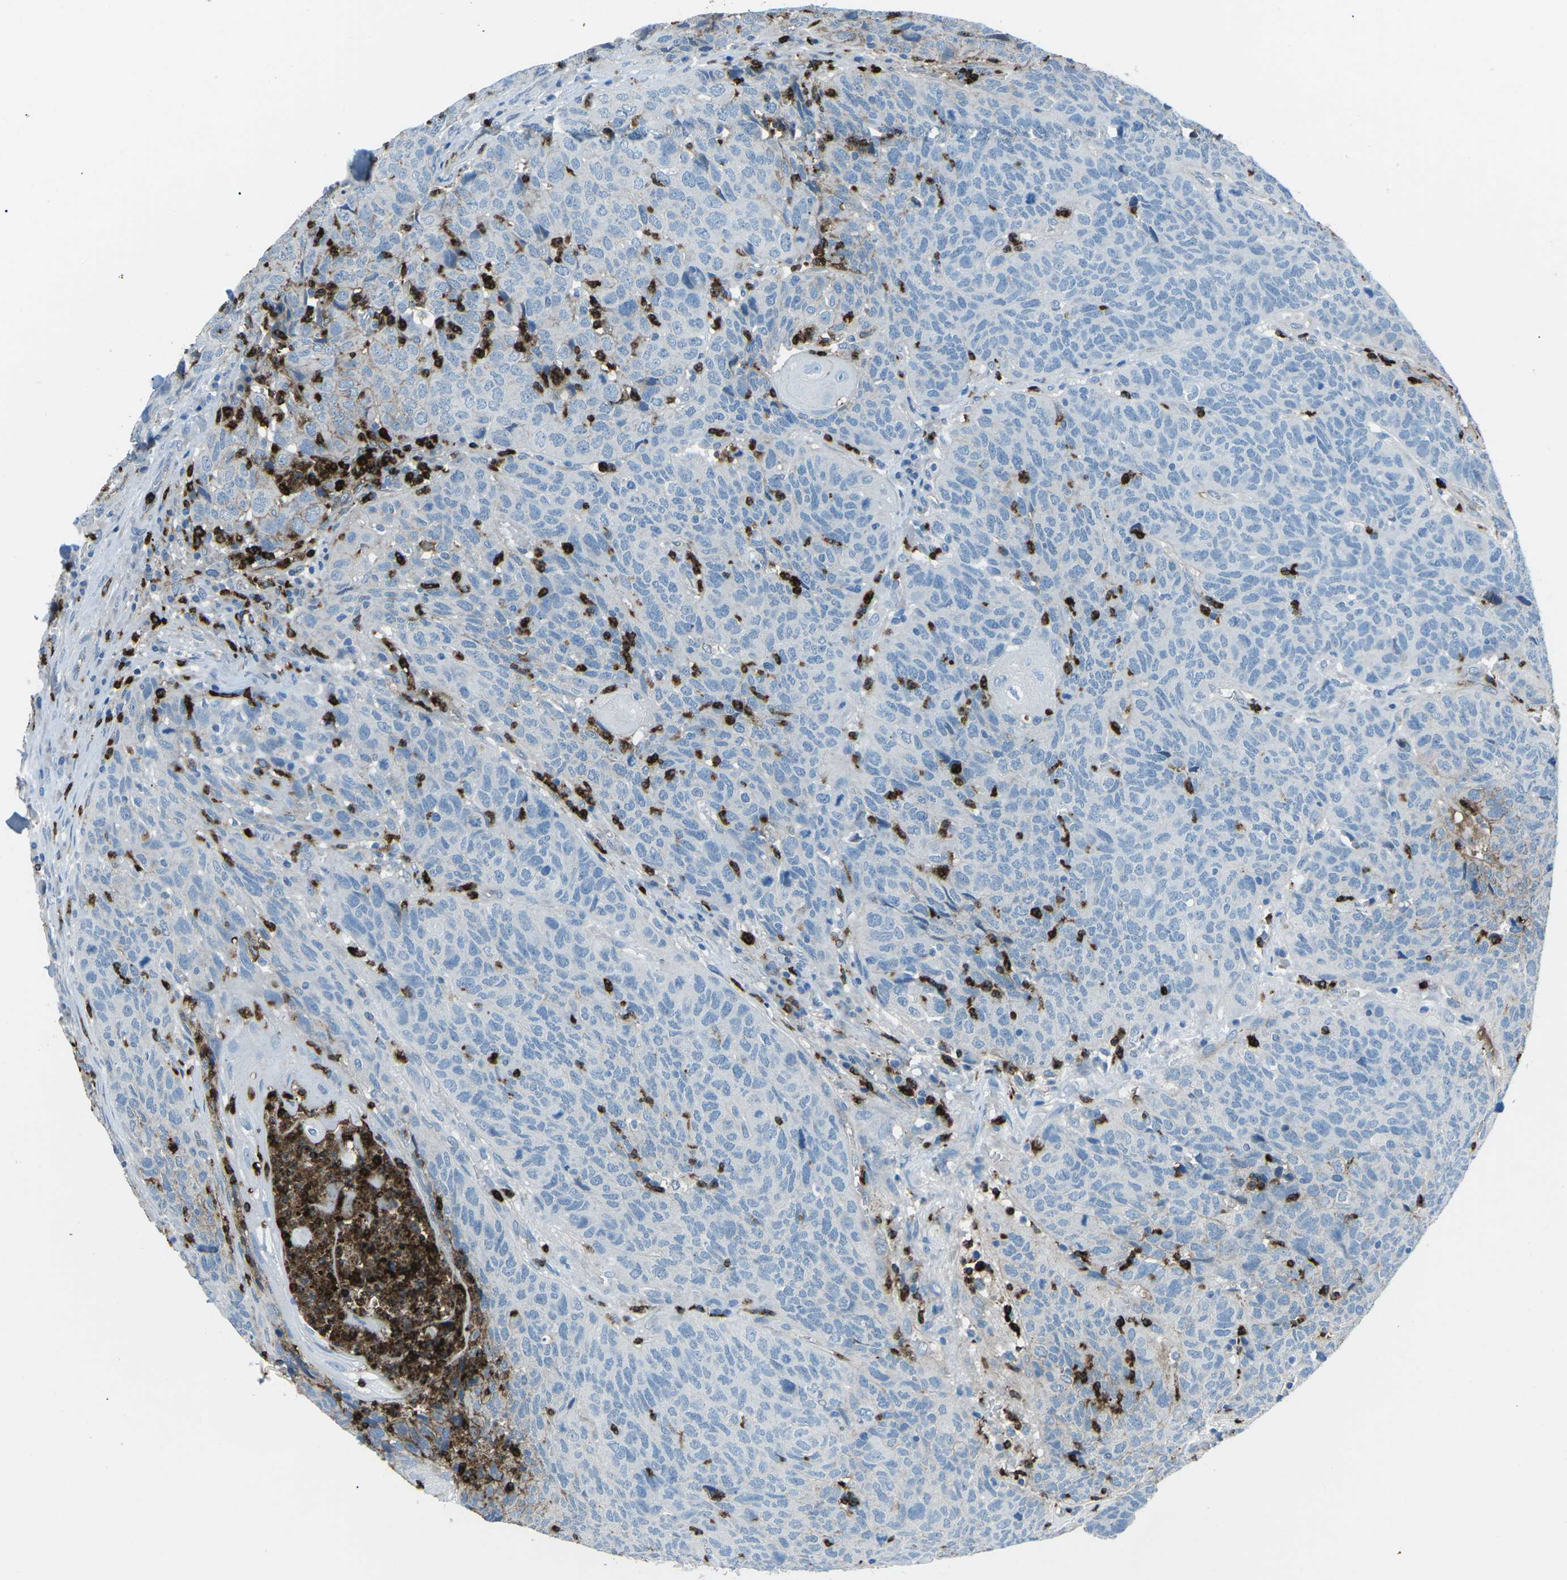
{"staining": {"intensity": "negative", "quantity": "none", "location": "none"}, "tissue": "head and neck cancer", "cell_type": "Tumor cells", "image_type": "cancer", "snomed": [{"axis": "morphology", "description": "Squamous cell carcinoma, NOS"}, {"axis": "topography", "description": "Head-Neck"}], "caption": "This is an immunohistochemistry (IHC) micrograph of head and neck cancer (squamous cell carcinoma). There is no positivity in tumor cells.", "gene": "FCN1", "patient": {"sex": "male", "age": 66}}